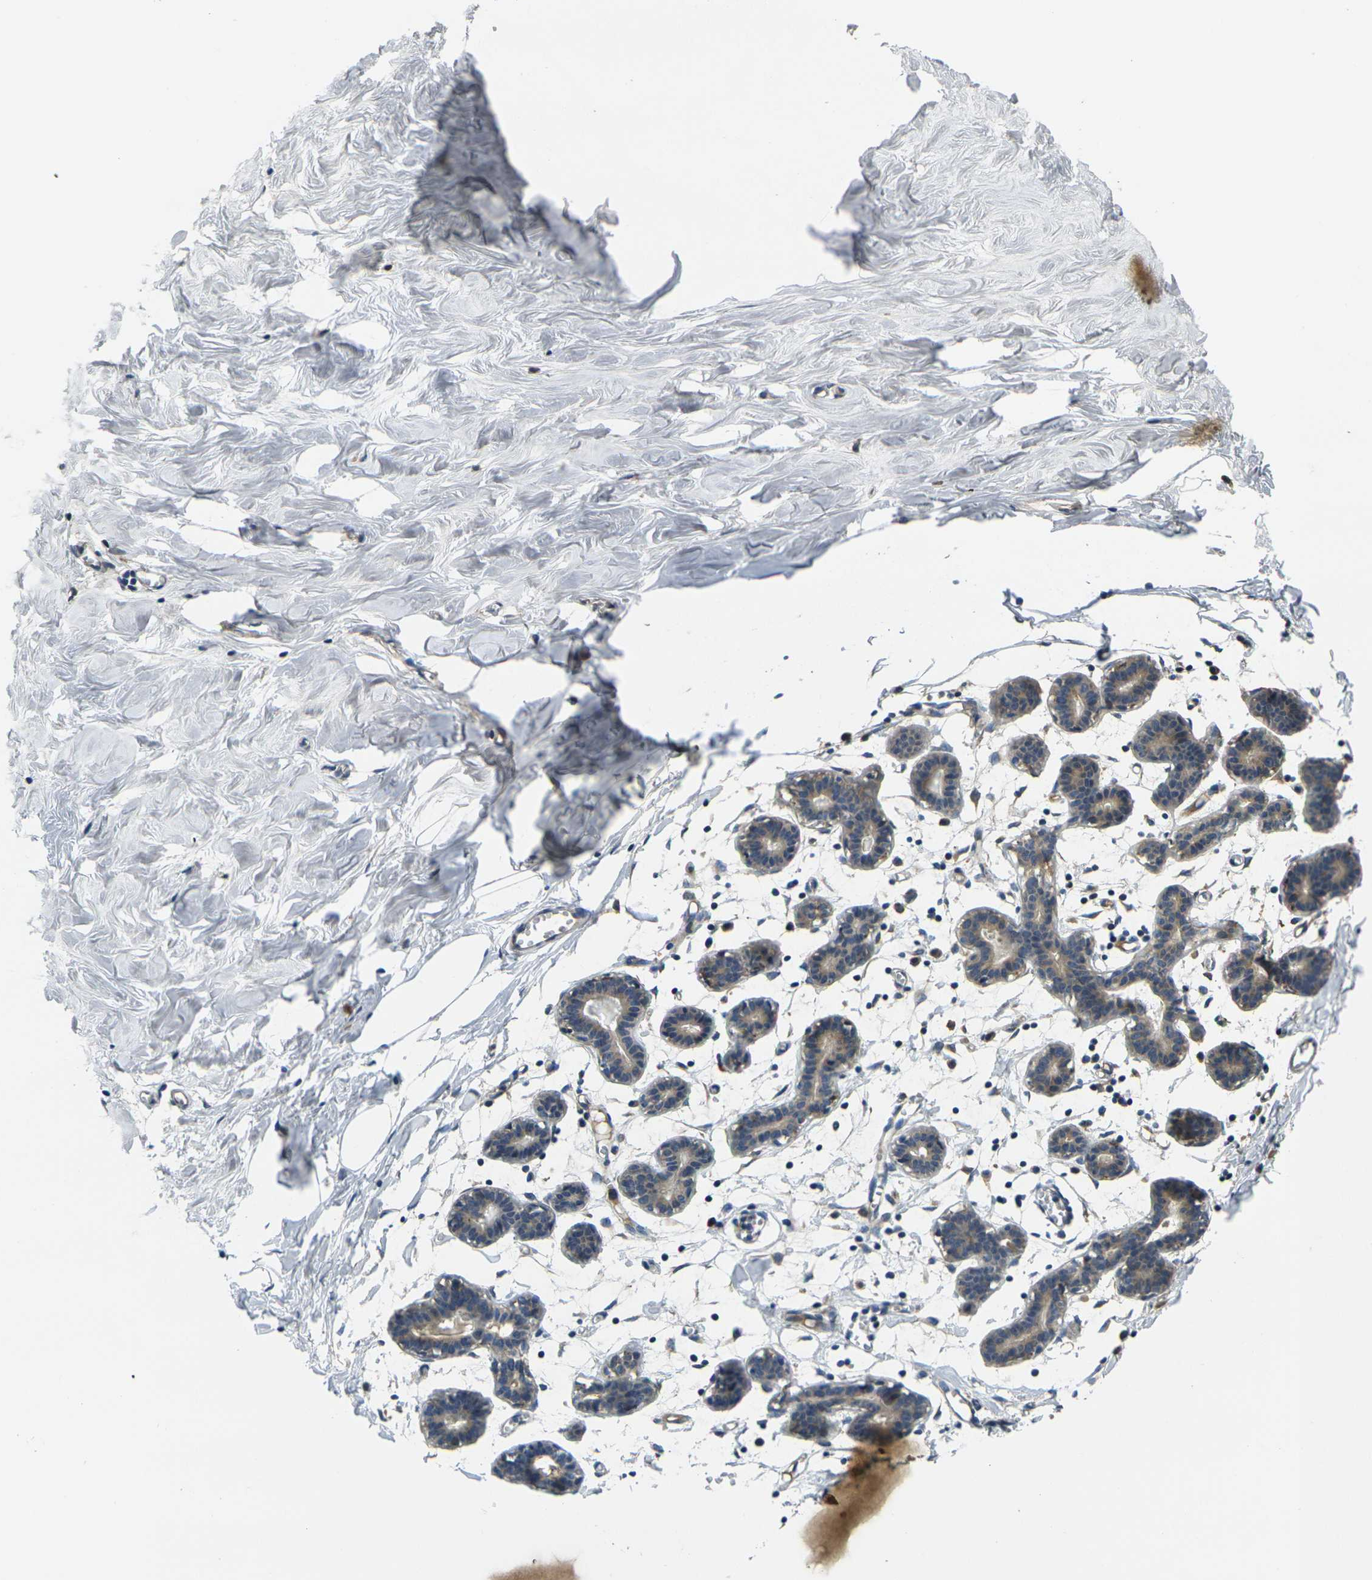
{"staining": {"intensity": "negative", "quantity": "none", "location": "none"}, "tissue": "breast", "cell_type": "Adipocytes", "image_type": "normal", "snomed": [{"axis": "morphology", "description": "Normal tissue, NOS"}, {"axis": "topography", "description": "Breast"}], "caption": "This is an immunohistochemistry photomicrograph of unremarkable breast. There is no staining in adipocytes.", "gene": "FZD1", "patient": {"sex": "female", "age": 27}}